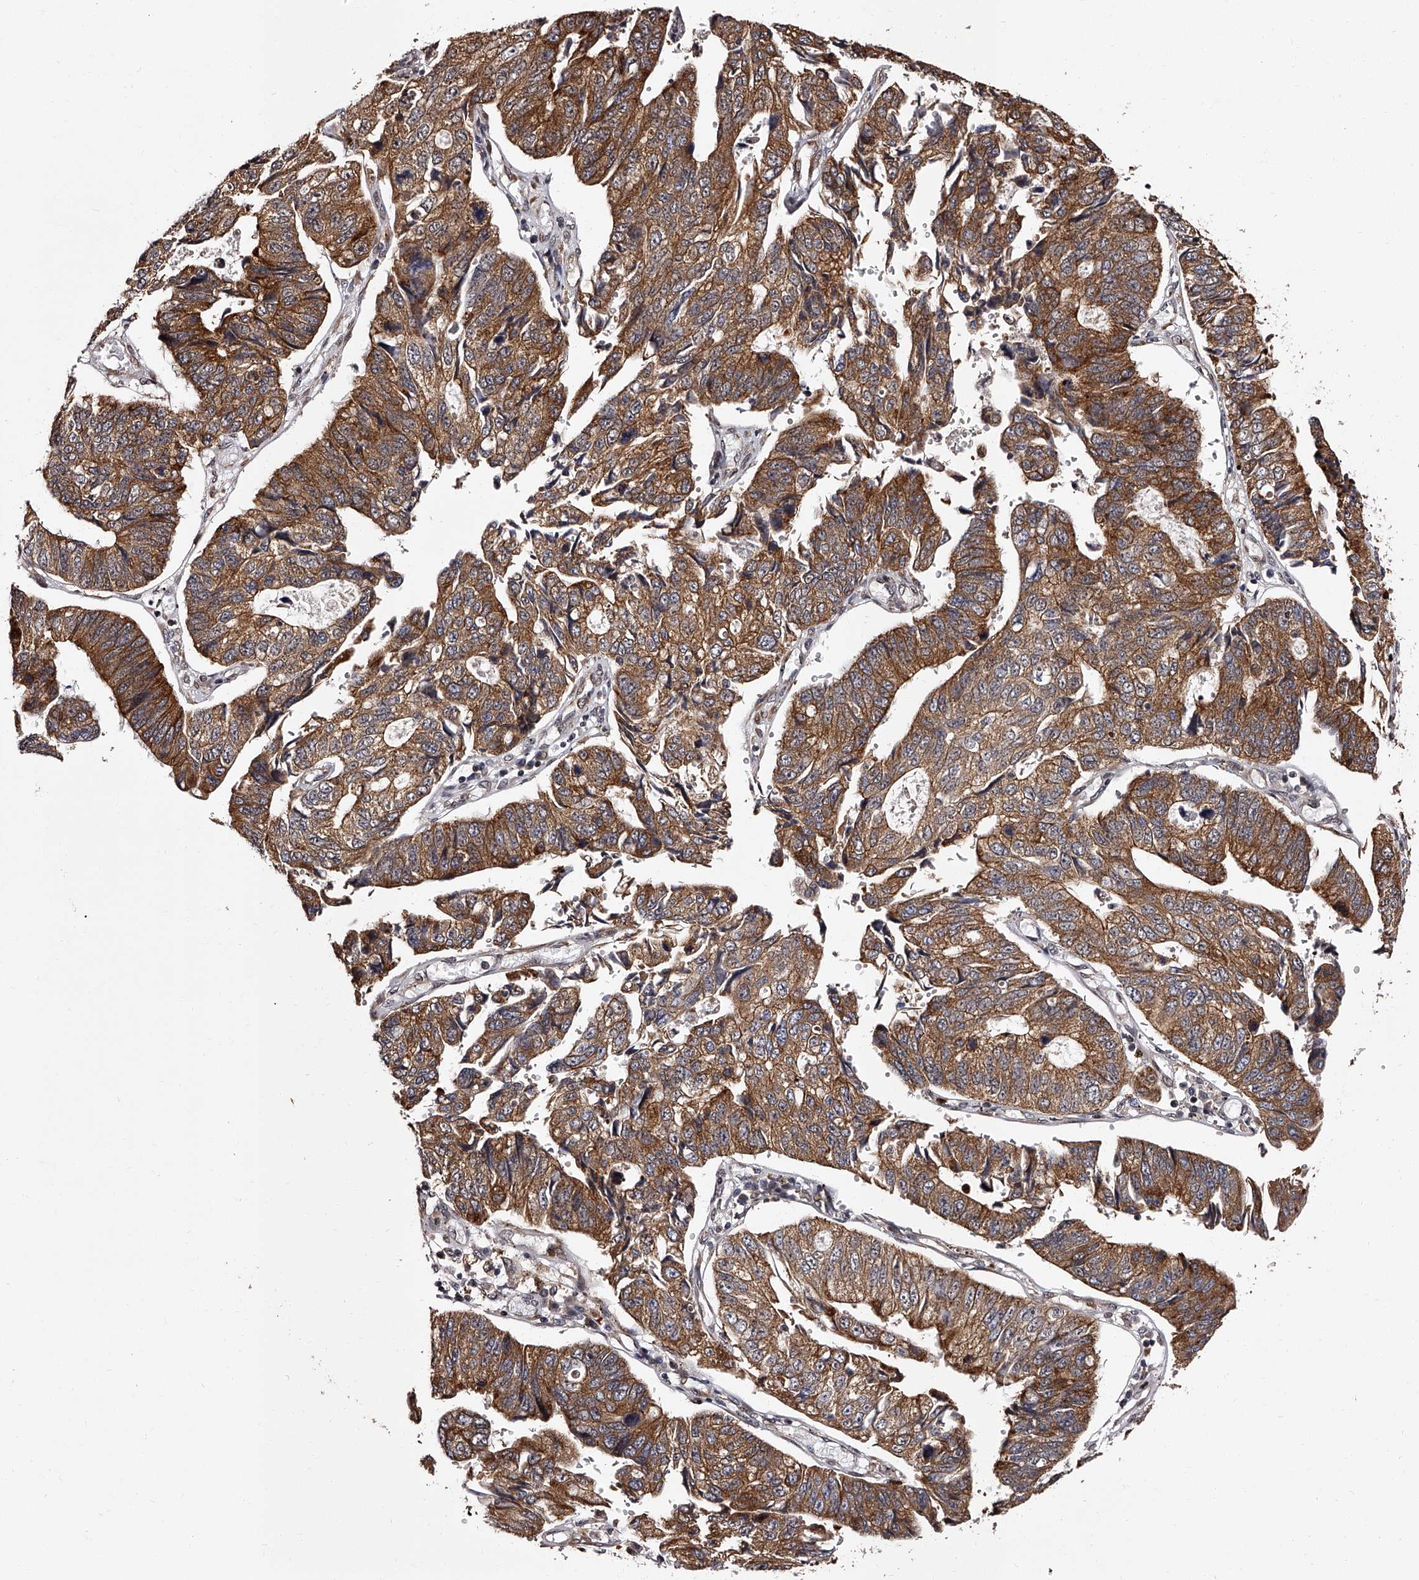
{"staining": {"intensity": "moderate", "quantity": ">75%", "location": "cytoplasmic/membranous"}, "tissue": "stomach cancer", "cell_type": "Tumor cells", "image_type": "cancer", "snomed": [{"axis": "morphology", "description": "Adenocarcinoma, NOS"}, {"axis": "topography", "description": "Stomach"}], "caption": "IHC image of neoplastic tissue: stomach cancer stained using IHC displays medium levels of moderate protein expression localized specifically in the cytoplasmic/membranous of tumor cells, appearing as a cytoplasmic/membranous brown color.", "gene": "RSC1A1", "patient": {"sex": "male", "age": 59}}